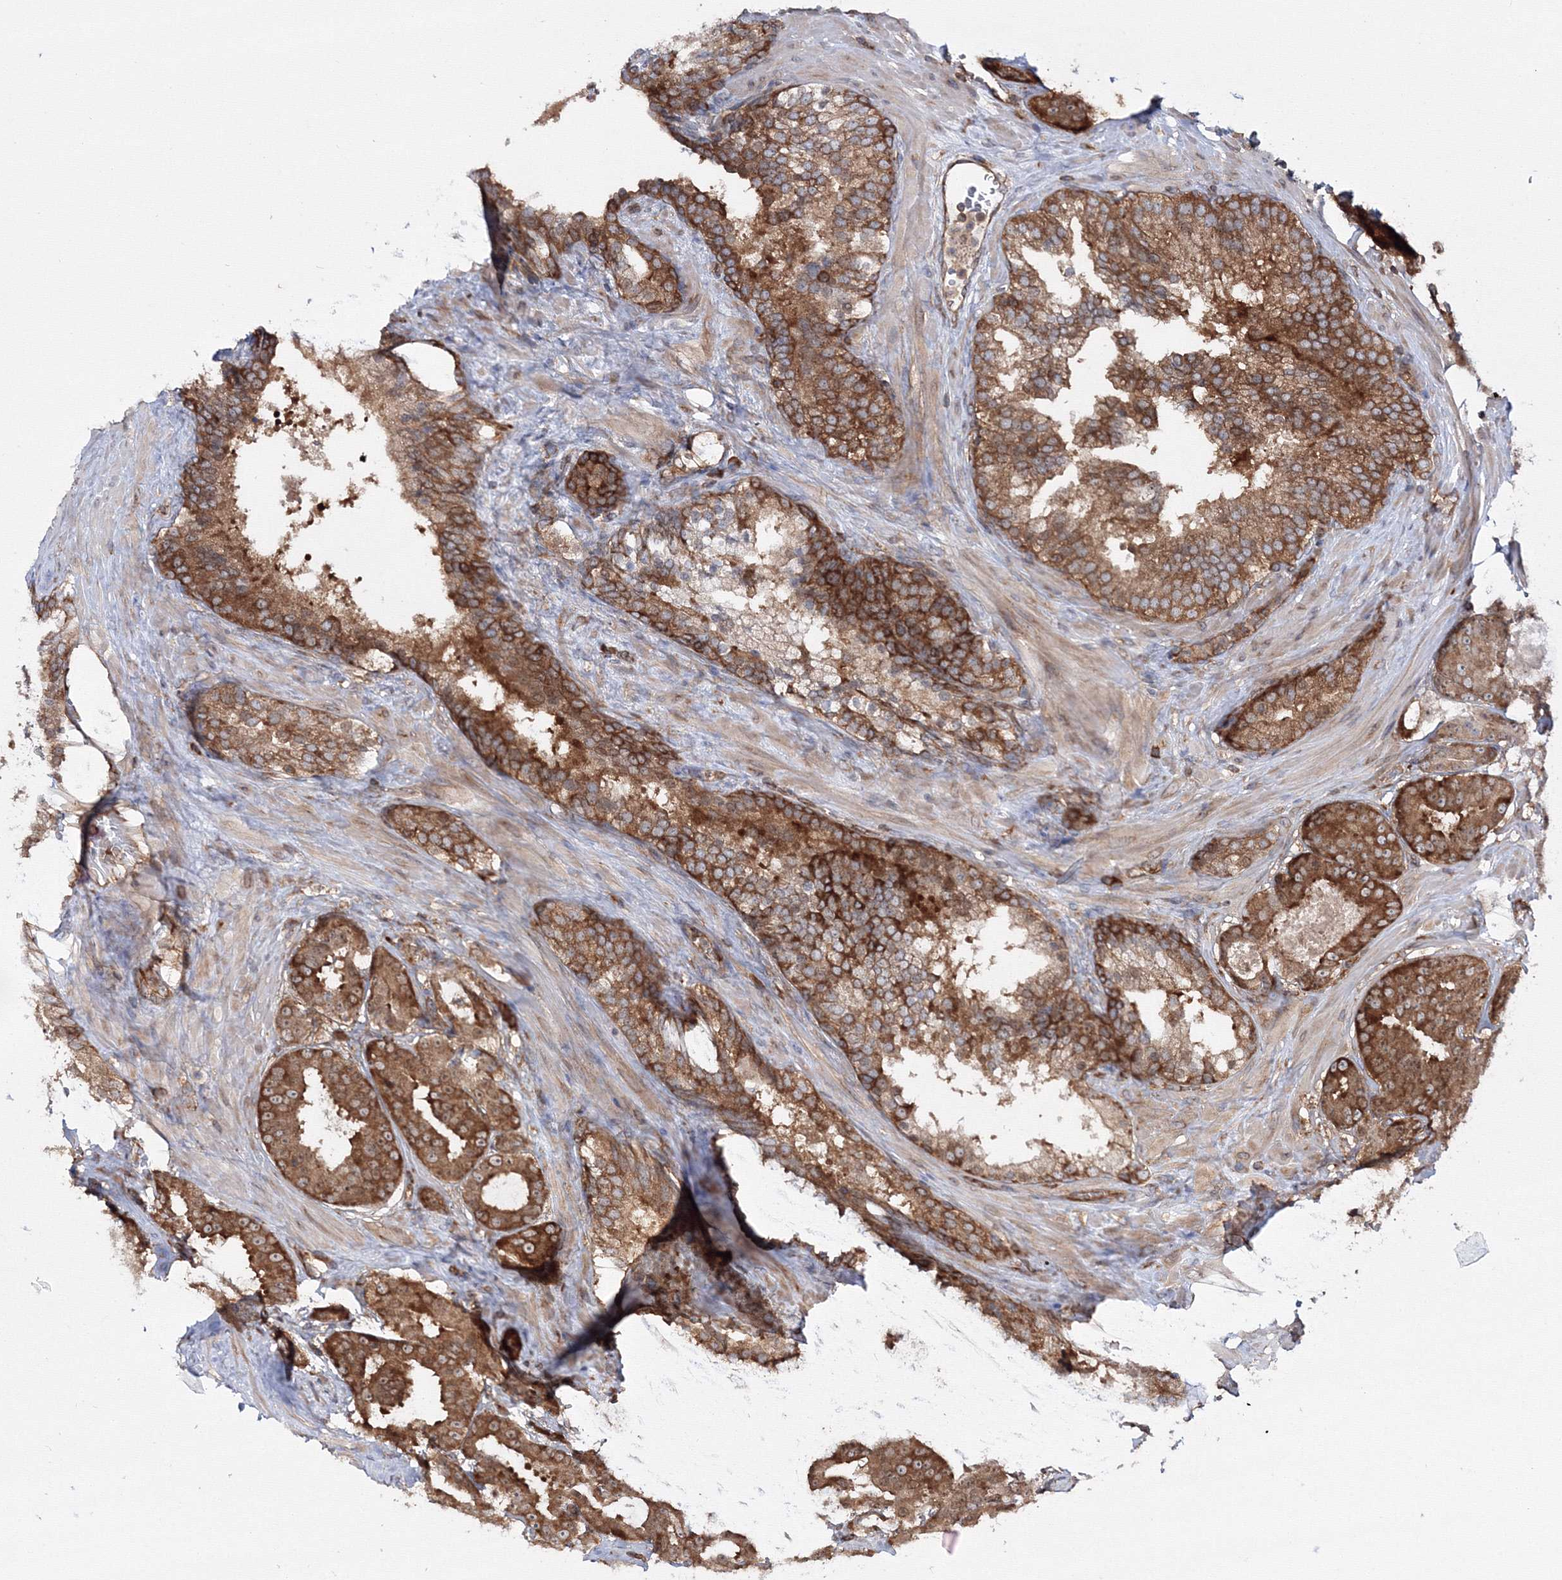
{"staining": {"intensity": "strong", "quantity": ">75%", "location": "cytoplasmic/membranous"}, "tissue": "prostate cancer", "cell_type": "Tumor cells", "image_type": "cancer", "snomed": [{"axis": "morphology", "description": "Adenocarcinoma, High grade"}, {"axis": "topography", "description": "Prostate"}], "caption": "DAB immunohistochemical staining of human prostate high-grade adenocarcinoma exhibits strong cytoplasmic/membranous protein staining in approximately >75% of tumor cells. The staining was performed using DAB (3,3'-diaminobenzidine), with brown indicating positive protein expression. Nuclei are stained blue with hematoxylin.", "gene": "HARS1", "patient": {"sex": "male", "age": 57}}